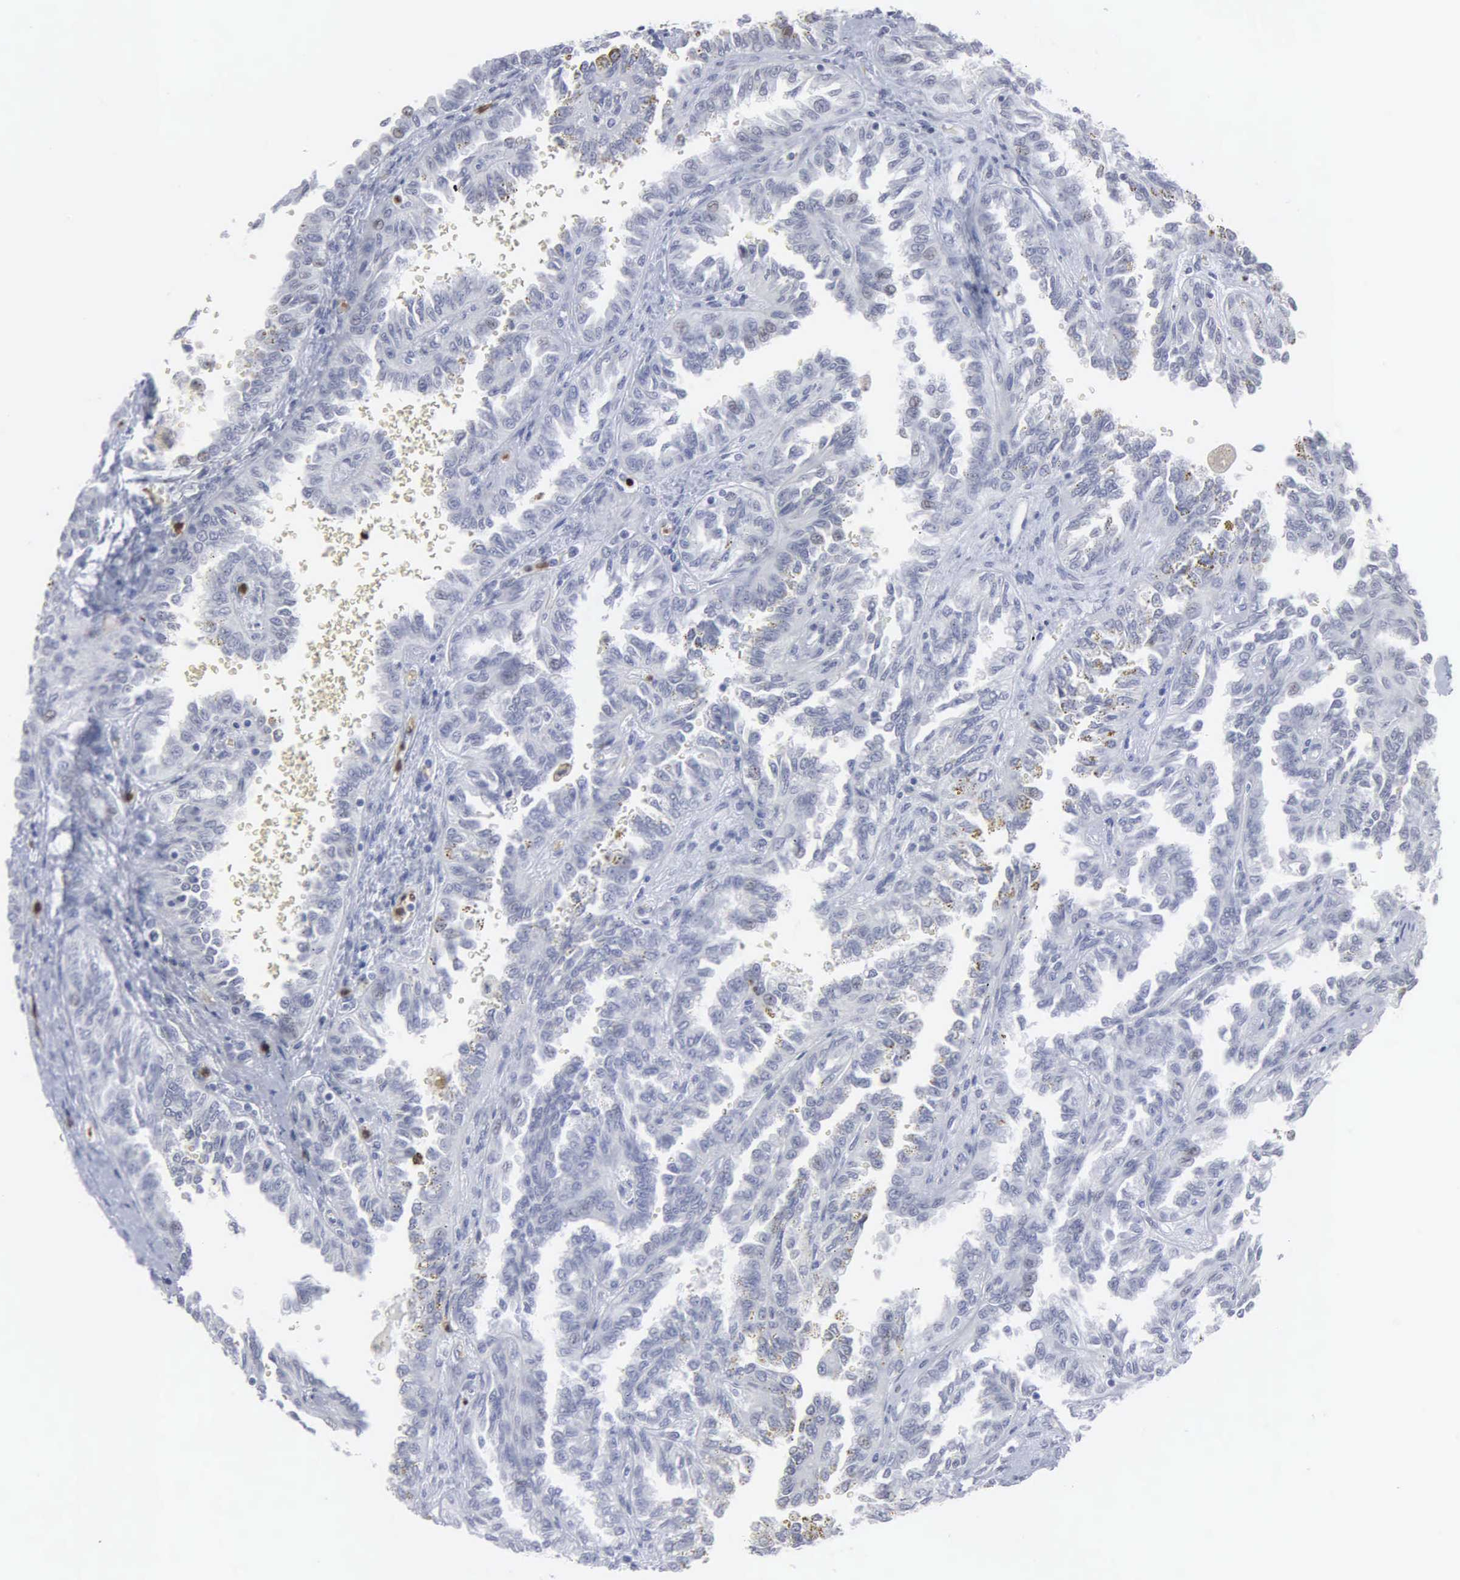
{"staining": {"intensity": "negative", "quantity": "none", "location": "none"}, "tissue": "renal cancer", "cell_type": "Tumor cells", "image_type": "cancer", "snomed": [{"axis": "morphology", "description": "Inflammation, NOS"}, {"axis": "morphology", "description": "Adenocarcinoma, NOS"}, {"axis": "topography", "description": "Kidney"}], "caption": "A histopathology image of human renal adenocarcinoma is negative for staining in tumor cells.", "gene": "SPIN3", "patient": {"sex": "male", "age": 68}}